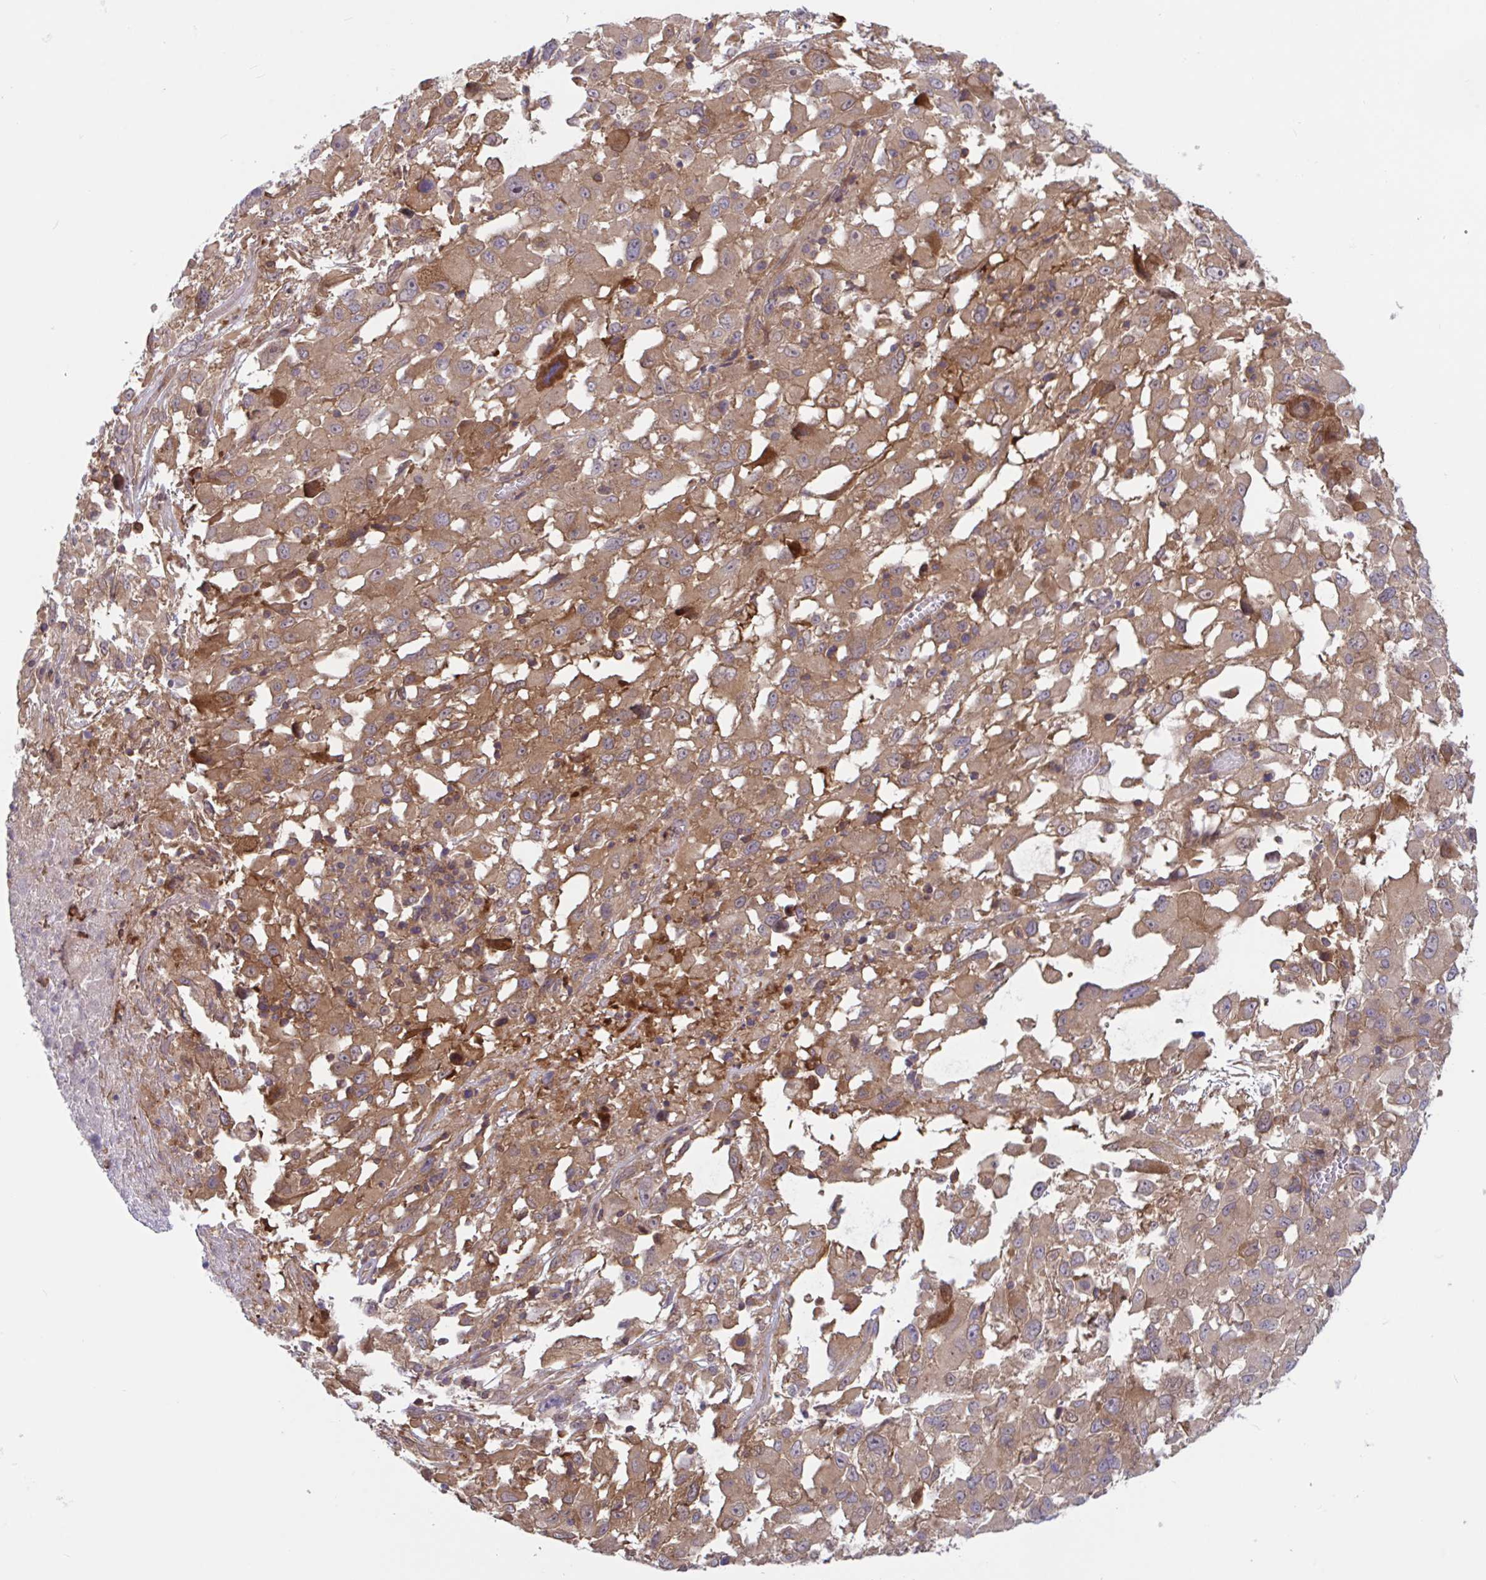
{"staining": {"intensity": "moderate", "quantity": ">75%", "location": "cytoplasmic/membranous"}, "tissue": "melanoma", "cell_type": "Tumor cells", "image_type": "cancer", "snomed": [{"axis": "morphology", "description": "Malignant melanoma, Metastatic site"}, {"axis": "topography", "description": "Soft tissue"}], "caption": "A photomicrograph showing moderate cytoplasmic/membranous expression in about >75% of tumor cells in malignant melanoma (metastatic site), as visualized by brown immunohistochemical staining.", "gene": "LMNTD2", "patient": {"sex": "male", "age": 50}}